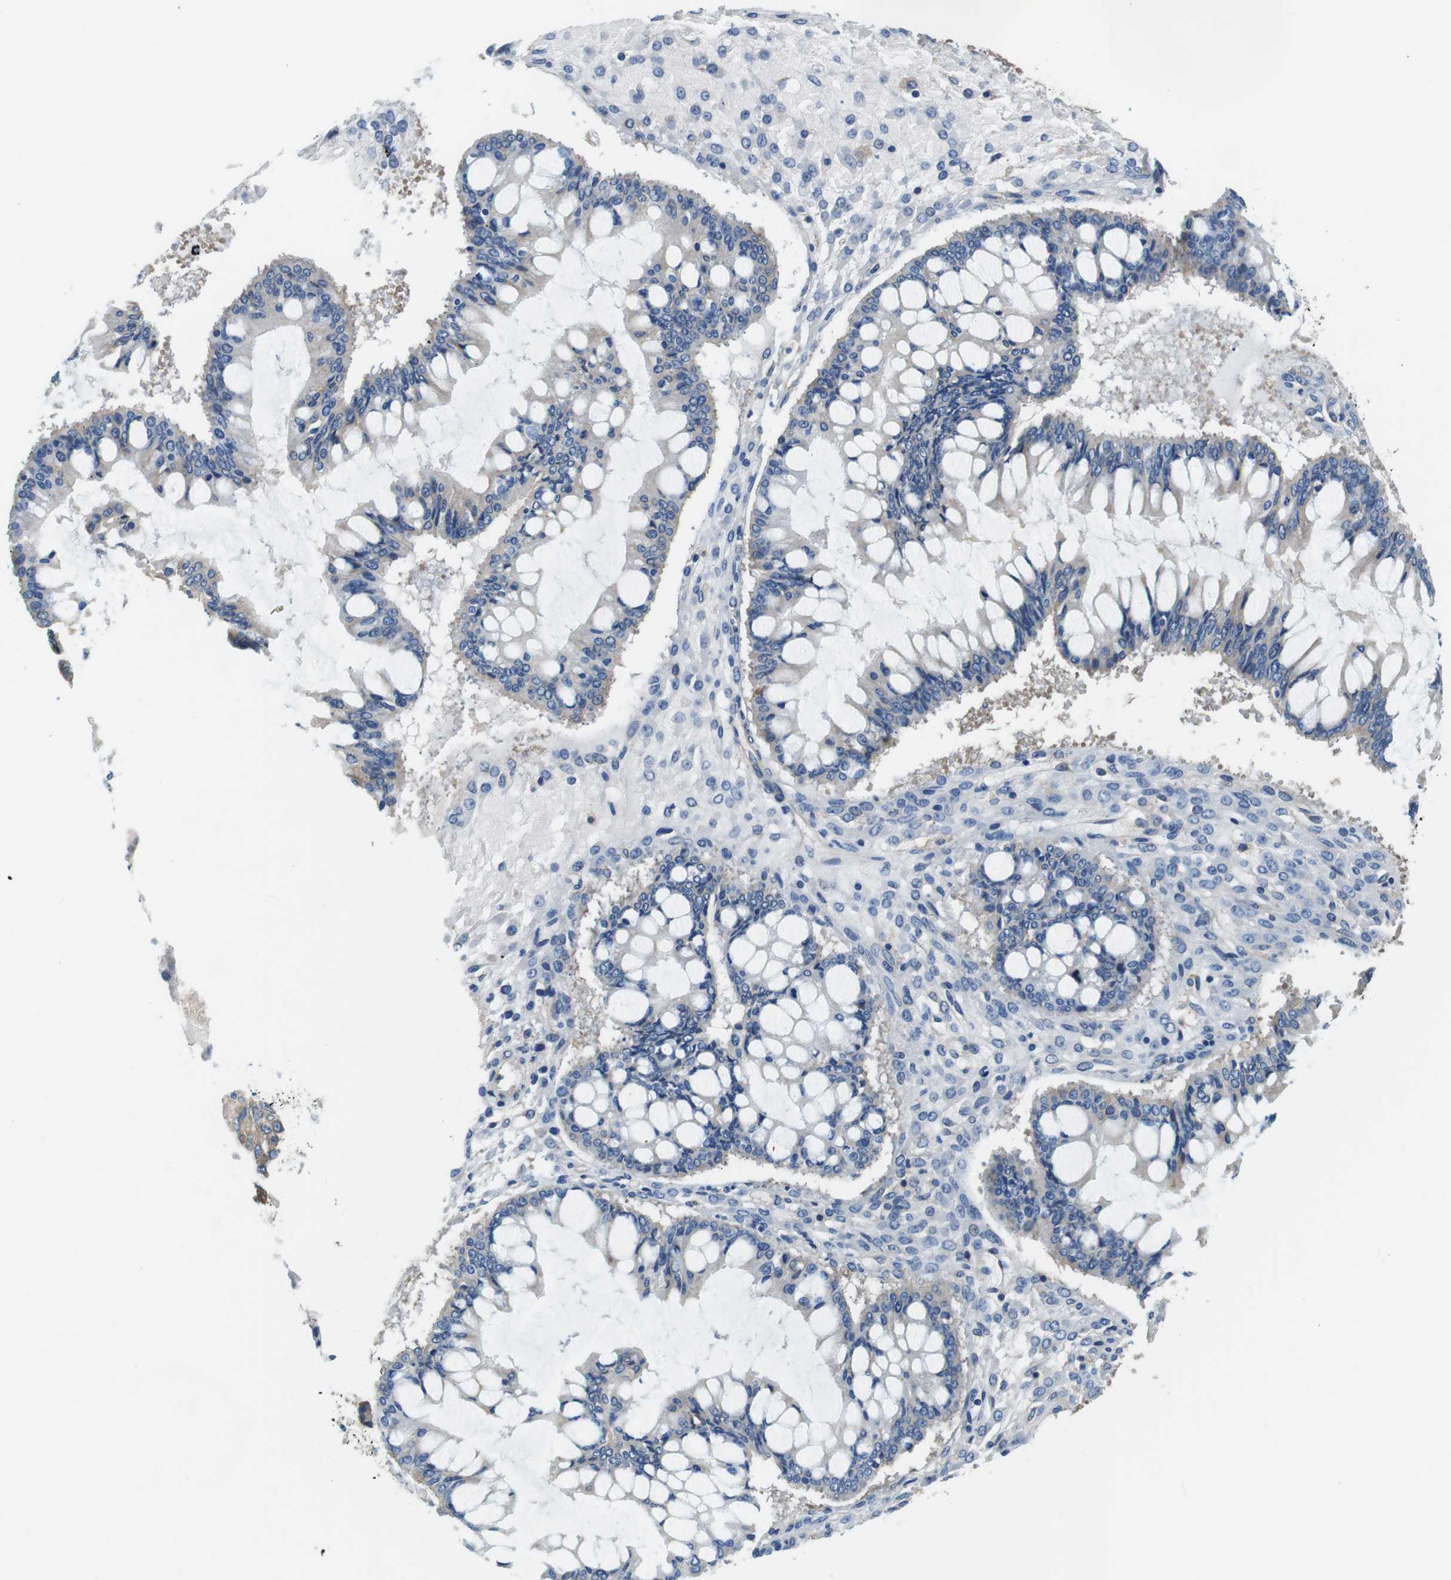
{"staining": {"intensity": "weak", "quantity": "<25%", "location": "cytoplasmic/membranous"}, "tissue": "ovarian cancer", "cell_type": "Tumor cells", "image_type": "cancer", "snomed": [{"axis": "morphology", "description": "Cystadenocarcinoma, mucinous, NOS"}, {"axis": "topography", "description": "Ovary"}], "caption": "Immunohistochemistry image of neoplastic tissue: human mucinous cystadenocarcinoma (ovarian) stained with DAB reveals no significant protein positivity in tumor cells.", "gene": "DENND4C", "patient": {"sex": "female", "age": 73}}